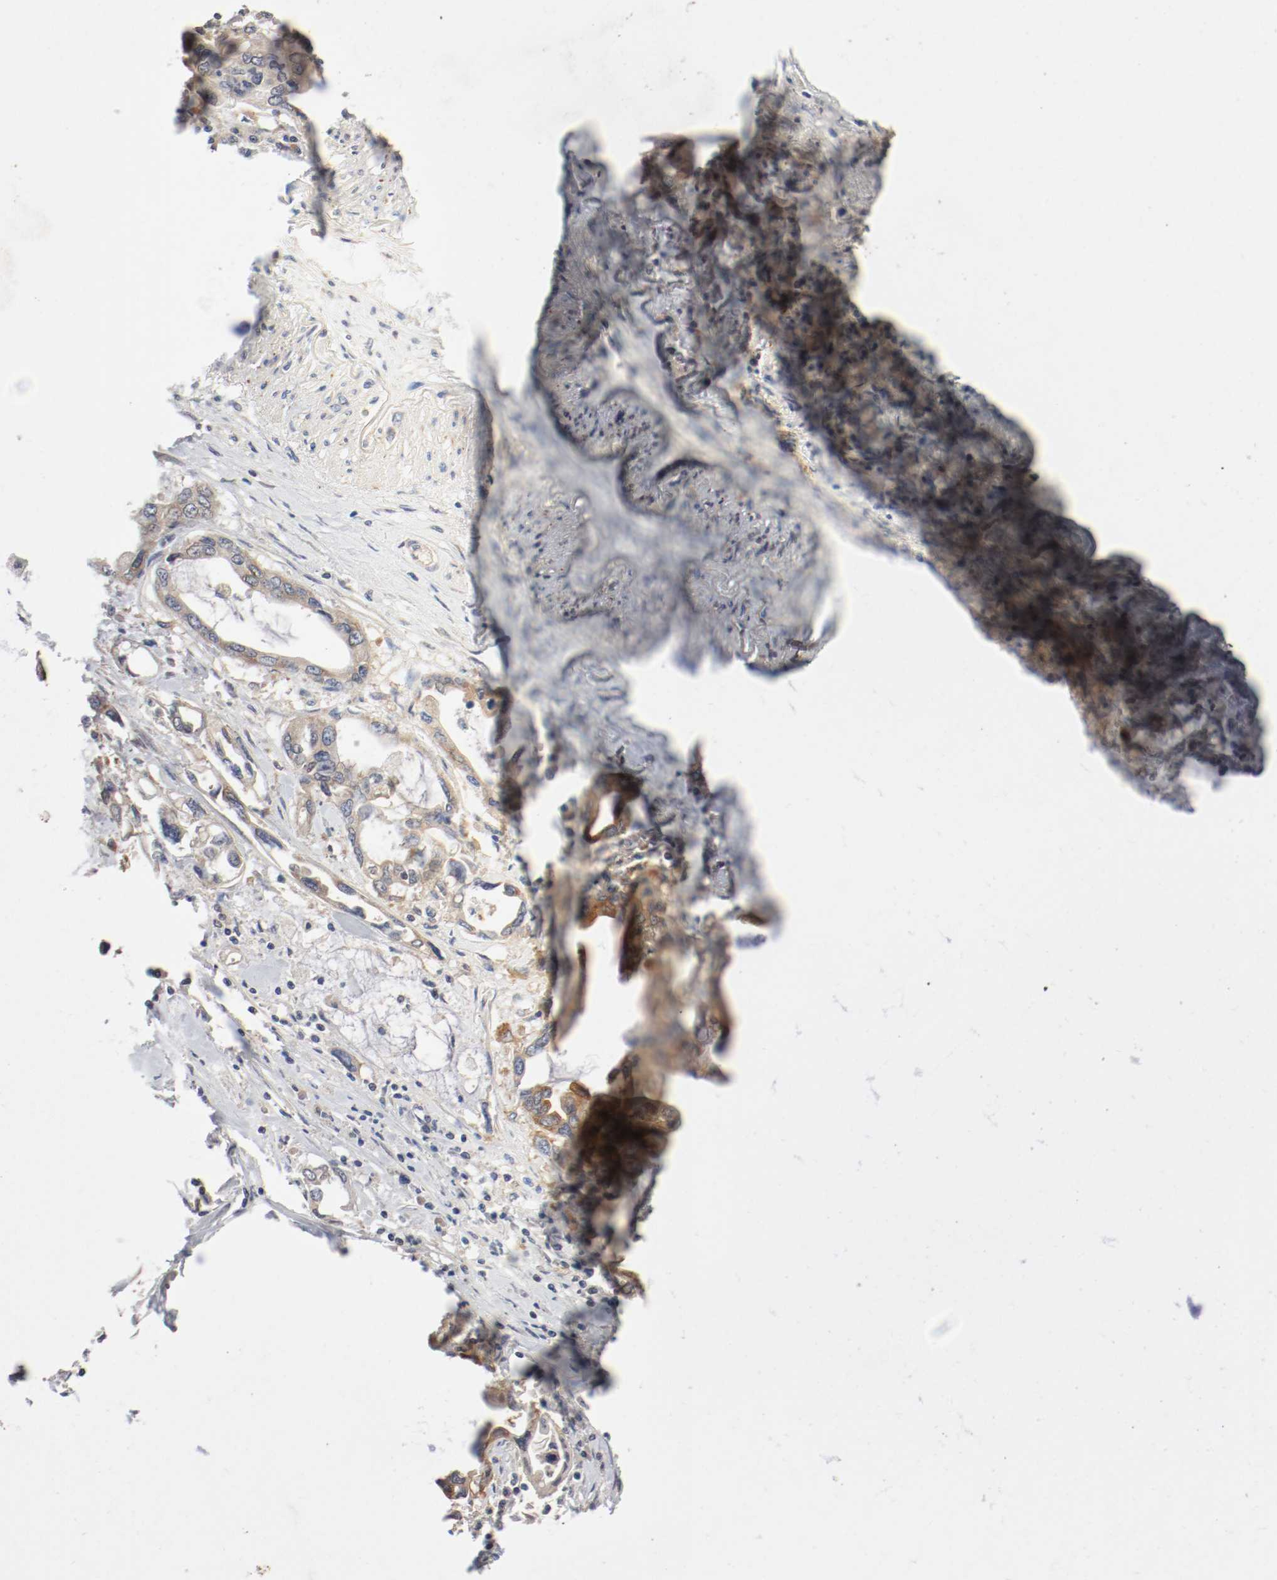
{"staining": {"intensity": "weak", "quantity": ">75%", "location": "cytoplasmic/membranous"}, "tissue": "pancreatic cancer", "cell_type": "Tumor cells", "image_type": "cancer", "snomed": [{"axis": "morphology", "description": "Adenocarcinoma, NOS"}, {"axis": "topography", "description": "Pancreas"}], "caption": "DAB immunohistochemical staining of human pancreatic adenocarcinoma exhibits weak cytoplasmic/membranous protein positivity in approximately >75% of tumor cells.", "gene": "REN", "patient": {"sex": "female", "age": 57}}